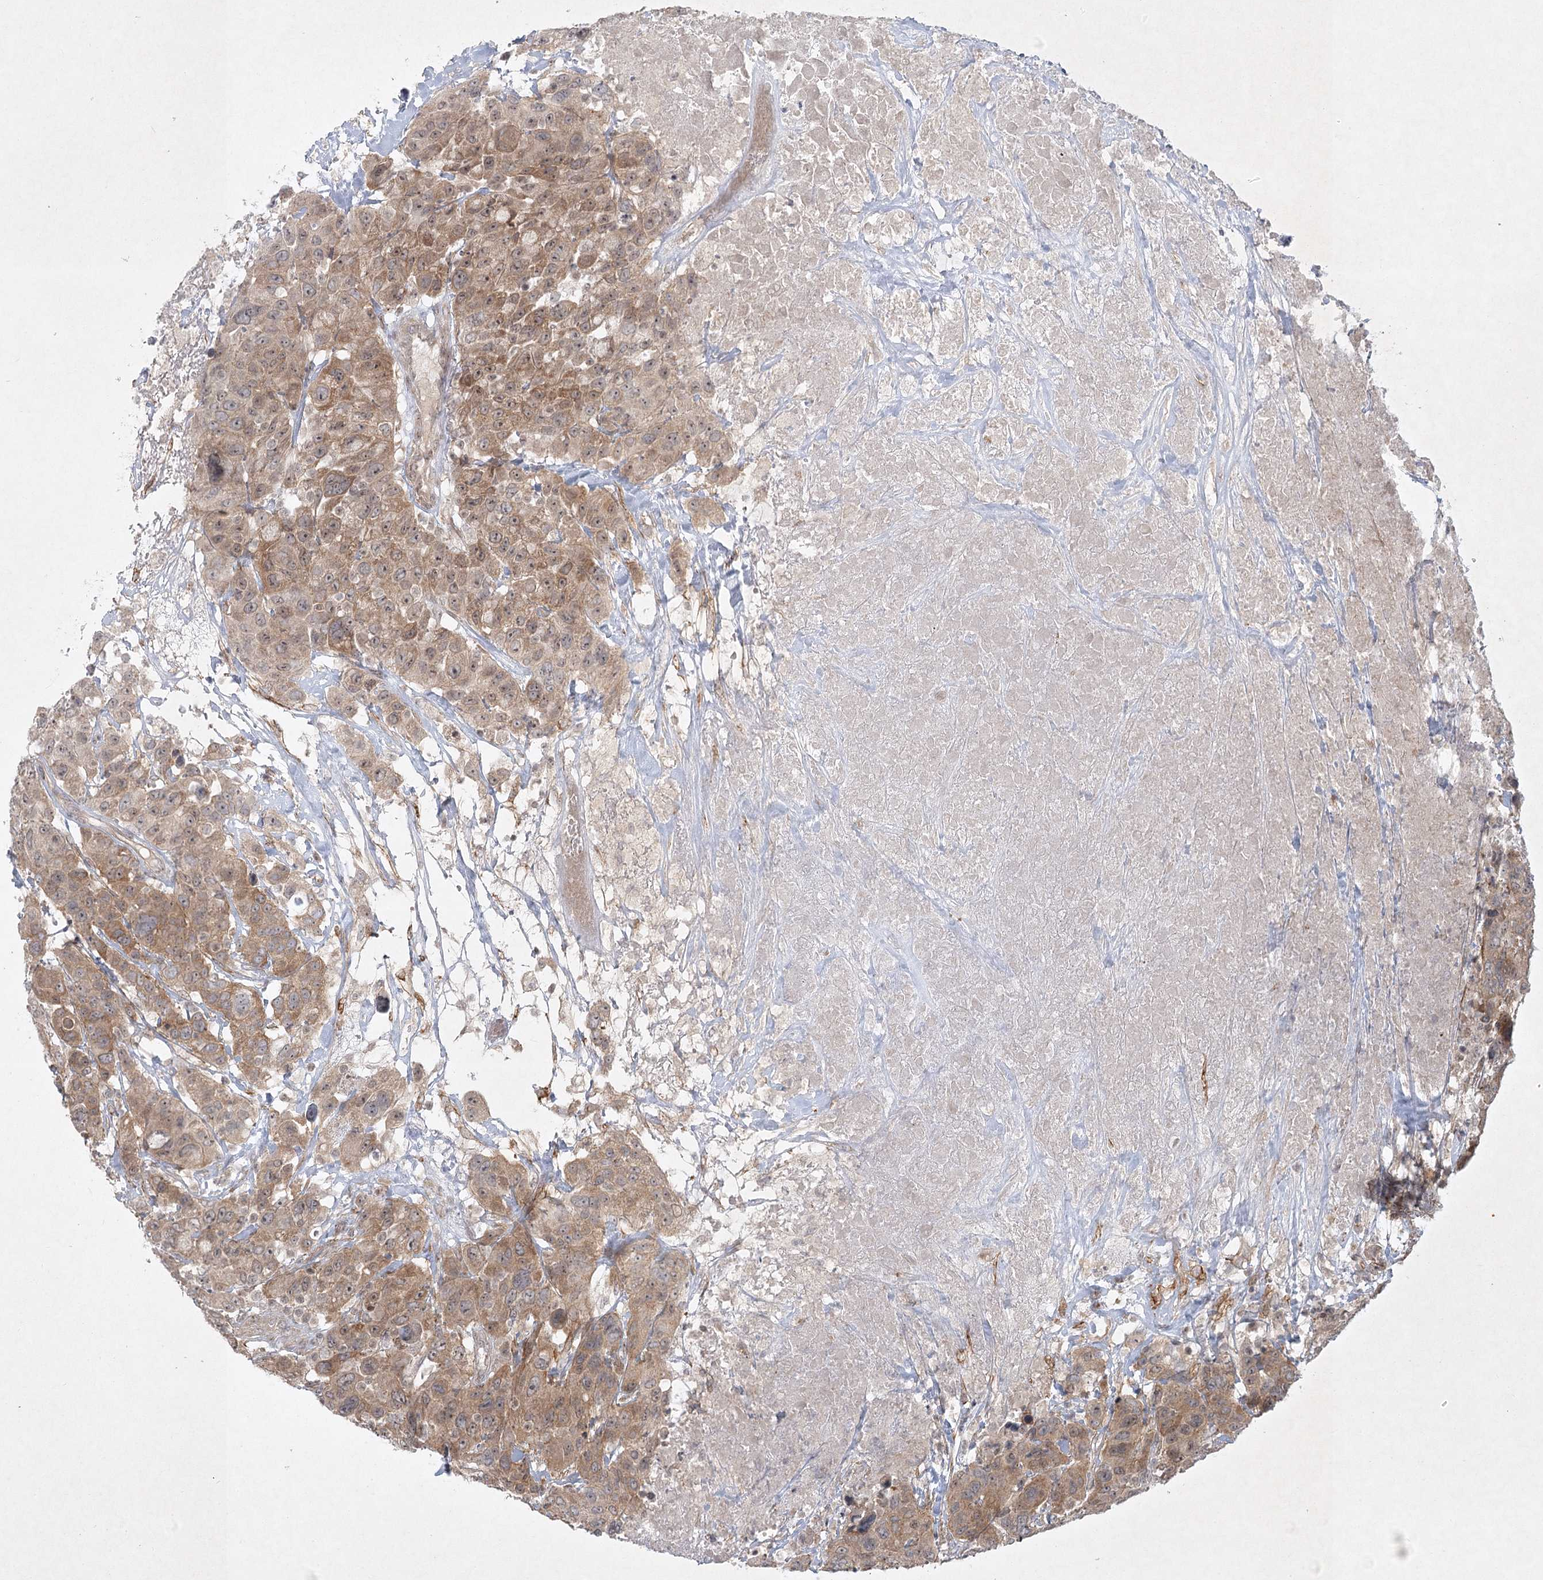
{"staining": {"intensity": "moderate", "quantity": ">75%", "location": "cytoplasmic/membranous"}, "tissue": "breast cancer", "cell_type": "Tumor cells", "image_type": "cancer", "snomed": [{"axis": "morphology", "description": "Duct carcinoma"}, {"axis": "topography", "description": "Breast"}], "caption": "Breast cancer (infiltrating ductal carcinoma) stained with immunohistochemistry (IHC) shows moderate cytoplasmic/membranous positivity in about >75% of tumor cells. (IHC, brightfield microscopy, high magnification).", "gene": "SH2D3A", "patient": {"sex": "female", "age": 37}}